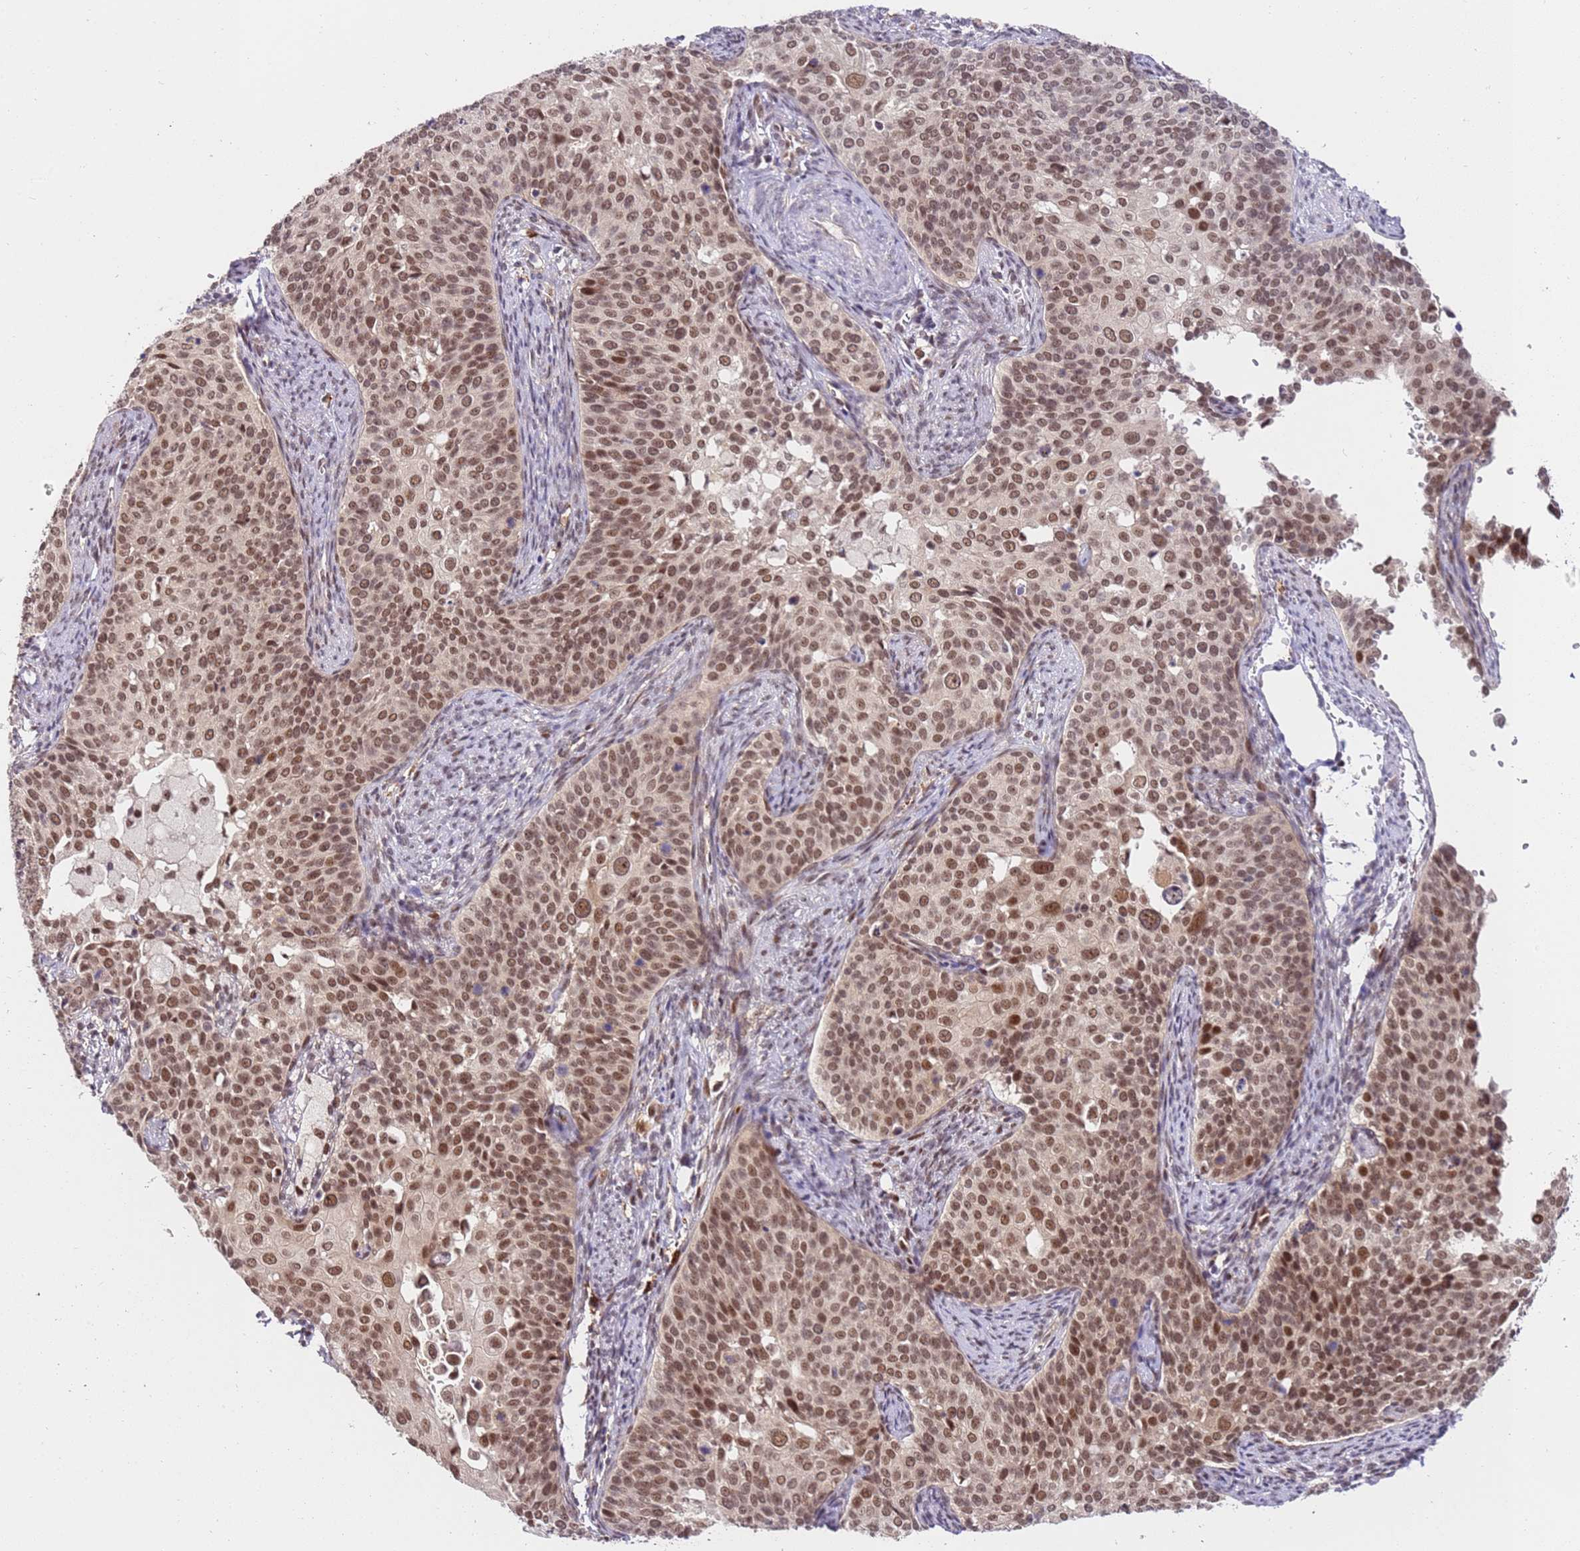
{"staining": {"intensity": "moderate", "quantity": ">75%", "location": "nuclear"}, "tissue": "cervical cancer", "cell_type": "Tumor cells", "image_type": "cancer", "snomed": [{"axis": "morphology", "description": "Squamous cell carcinoma, NOS"}, {"axis": "topography", "description": "Cervix"}], "caption": "DAB (3,3'-diaminobenzidine) immunohistochemical staining of squamous cell carcinoma (cervical) demonstrates moderate nuclear protein expression in approximately >75% of tumor cells.", "gene": "LGALSL", "patient": {"sex": "female", "age": 44}}